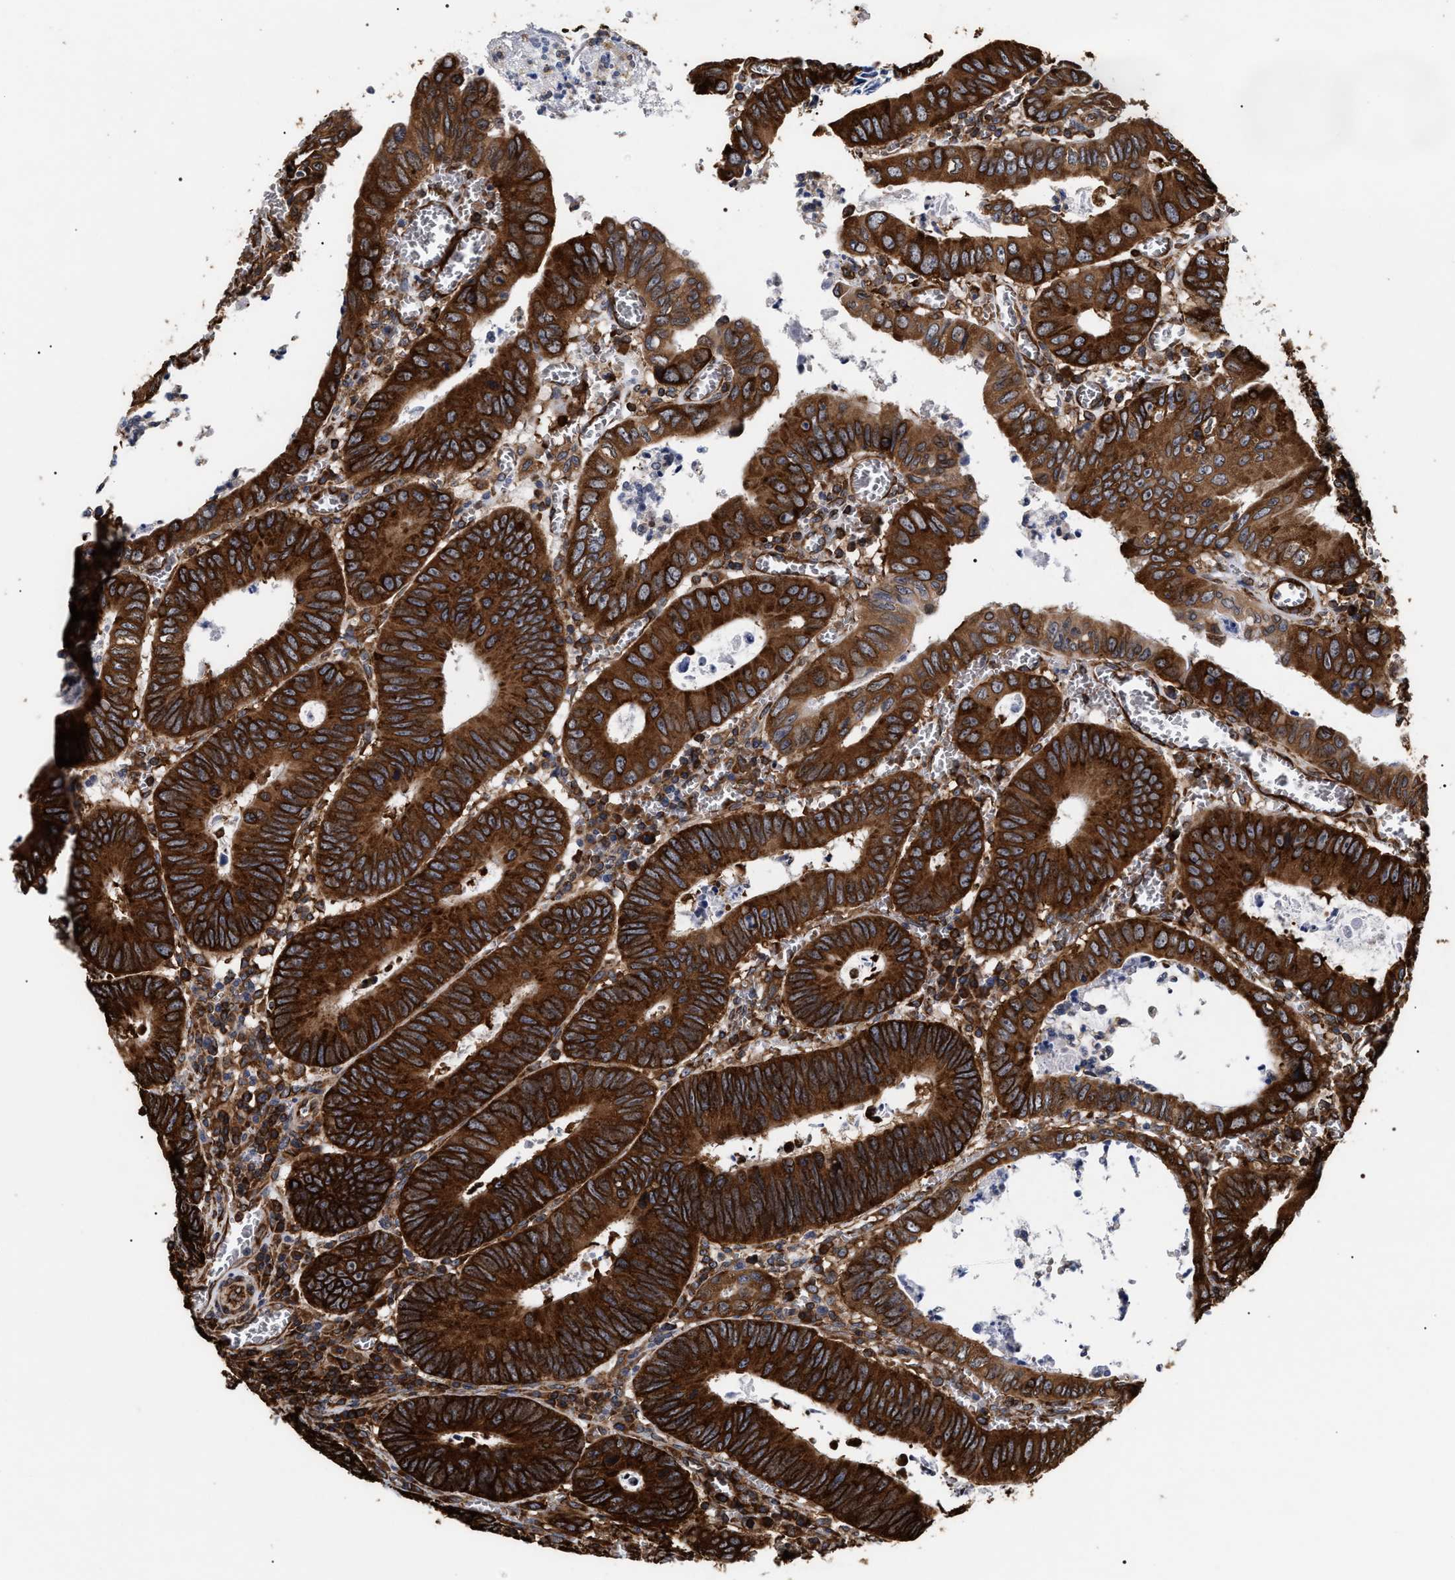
{"staining": {"intensity": "strong", "quantity": ">75%", "location": "cytoplasmic/membranous"}, "tissue": "colorectal cancer", "cell_type": "Tumor cells", "image_type": "cancer", "snomed": [{"axis": "morphology", "description": "Inflammation, NOS"}, {"axis": "morphology", "description": "Adenocarcinoma, NOS"}, {"axis": "topography", "description": "Colon"}], "caption": "Immunohistochemical staining of human colorectal adenocarcinoma shows high levels of strong cytoplasmic/membranous positivity in approximately >75% of tumor cells.", "gene": "SERBP1", "patient": {"sex": "male", "age": 72}}